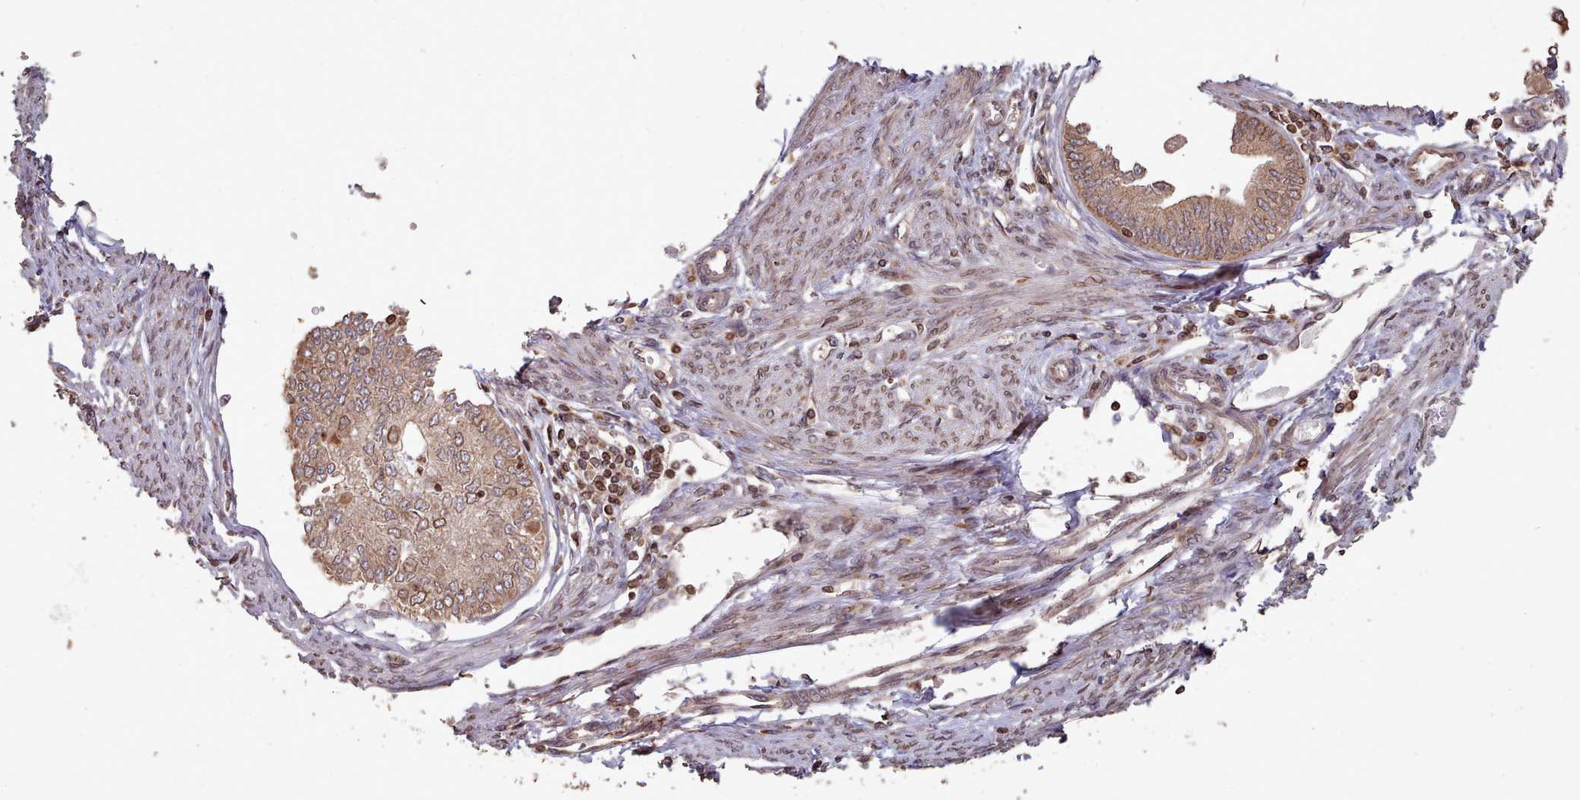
{"staining": {"intensity": "moderate", "quantity": ">75%", "location": "cytoplasmic/membranous,nuclear"}, "tissue": "endometrial cancer", "cell_type": "Tumor cells", "image_type": "cancer", "snomed": [{"axis": "morphology", "description": "Adenocarcinoma, NOS"}, {"axis": "topography", "description": "Endometrium"}], "caption": "IHC (DAB) staining of endometrial cancer (adenocarcinoma) displays moderate cytoplasmic/membranous and nuclear protein staining in approximately >75% of tumor cells. (Brightfield microscopy of DAB IHC at high magnification).", "gene": "TOR1AIP1", "patient": {"sex": "female", "age": 68}}